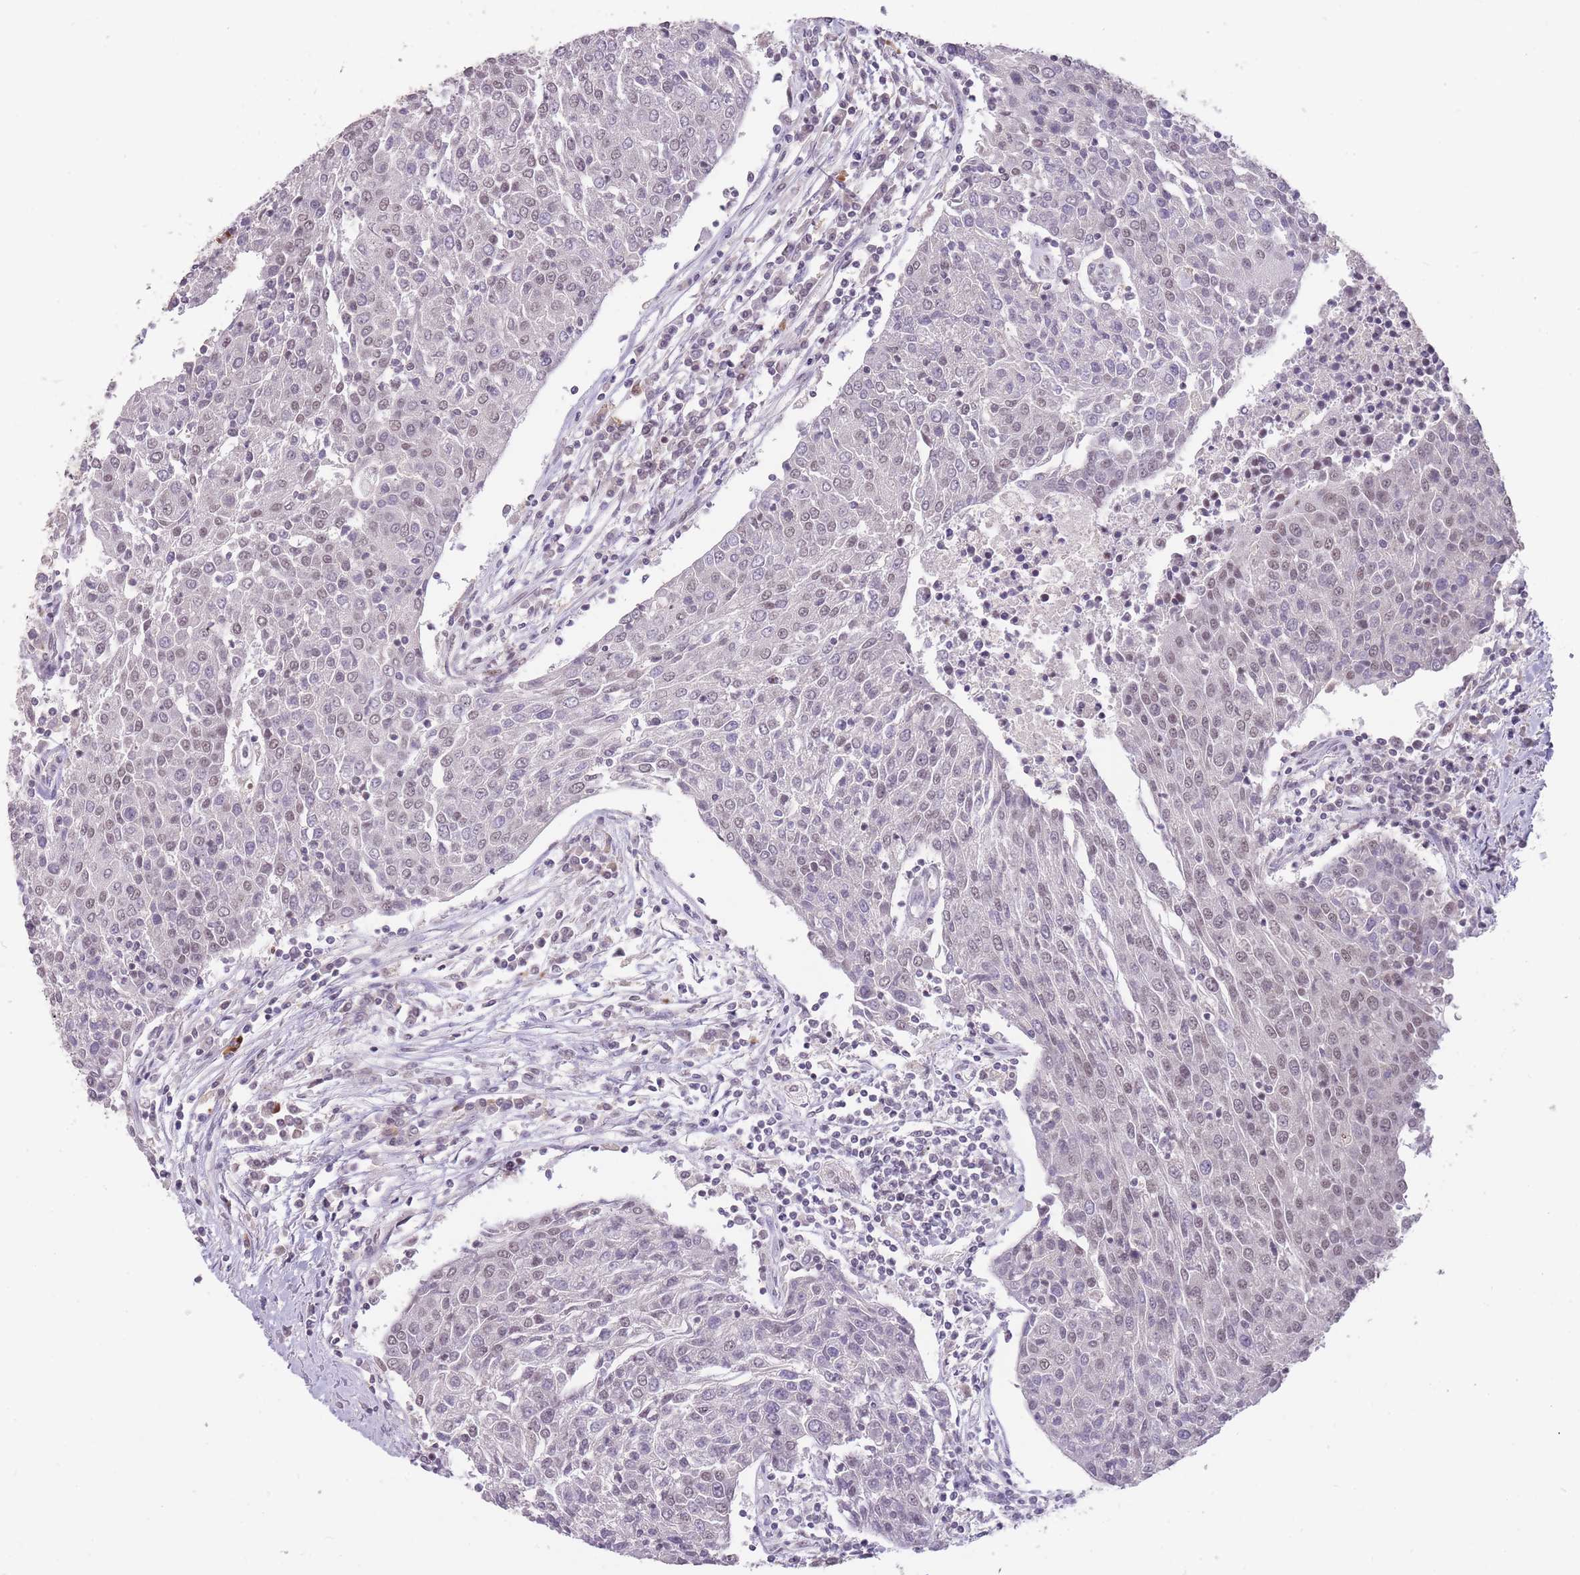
{"staining": {"intensity": "weak", "quantity": "<25%", "location": "nuclear"}, "tissue": "urothelial cancer", "cell_type": "Tumor cells", "image_type": "cancer", "snomed": [{"axis": "morphology", "description": "Urothelial carcinoma, High grade"}, {"axis": "topography", "description": "Urinary bladder"}], "caption": "Immunohistochemistry (IHC) of urothelial cancer shows no staining in tumor cells.", "gene": "HNRNPUL1", "patient": {"sex": "female", "age": 85}}